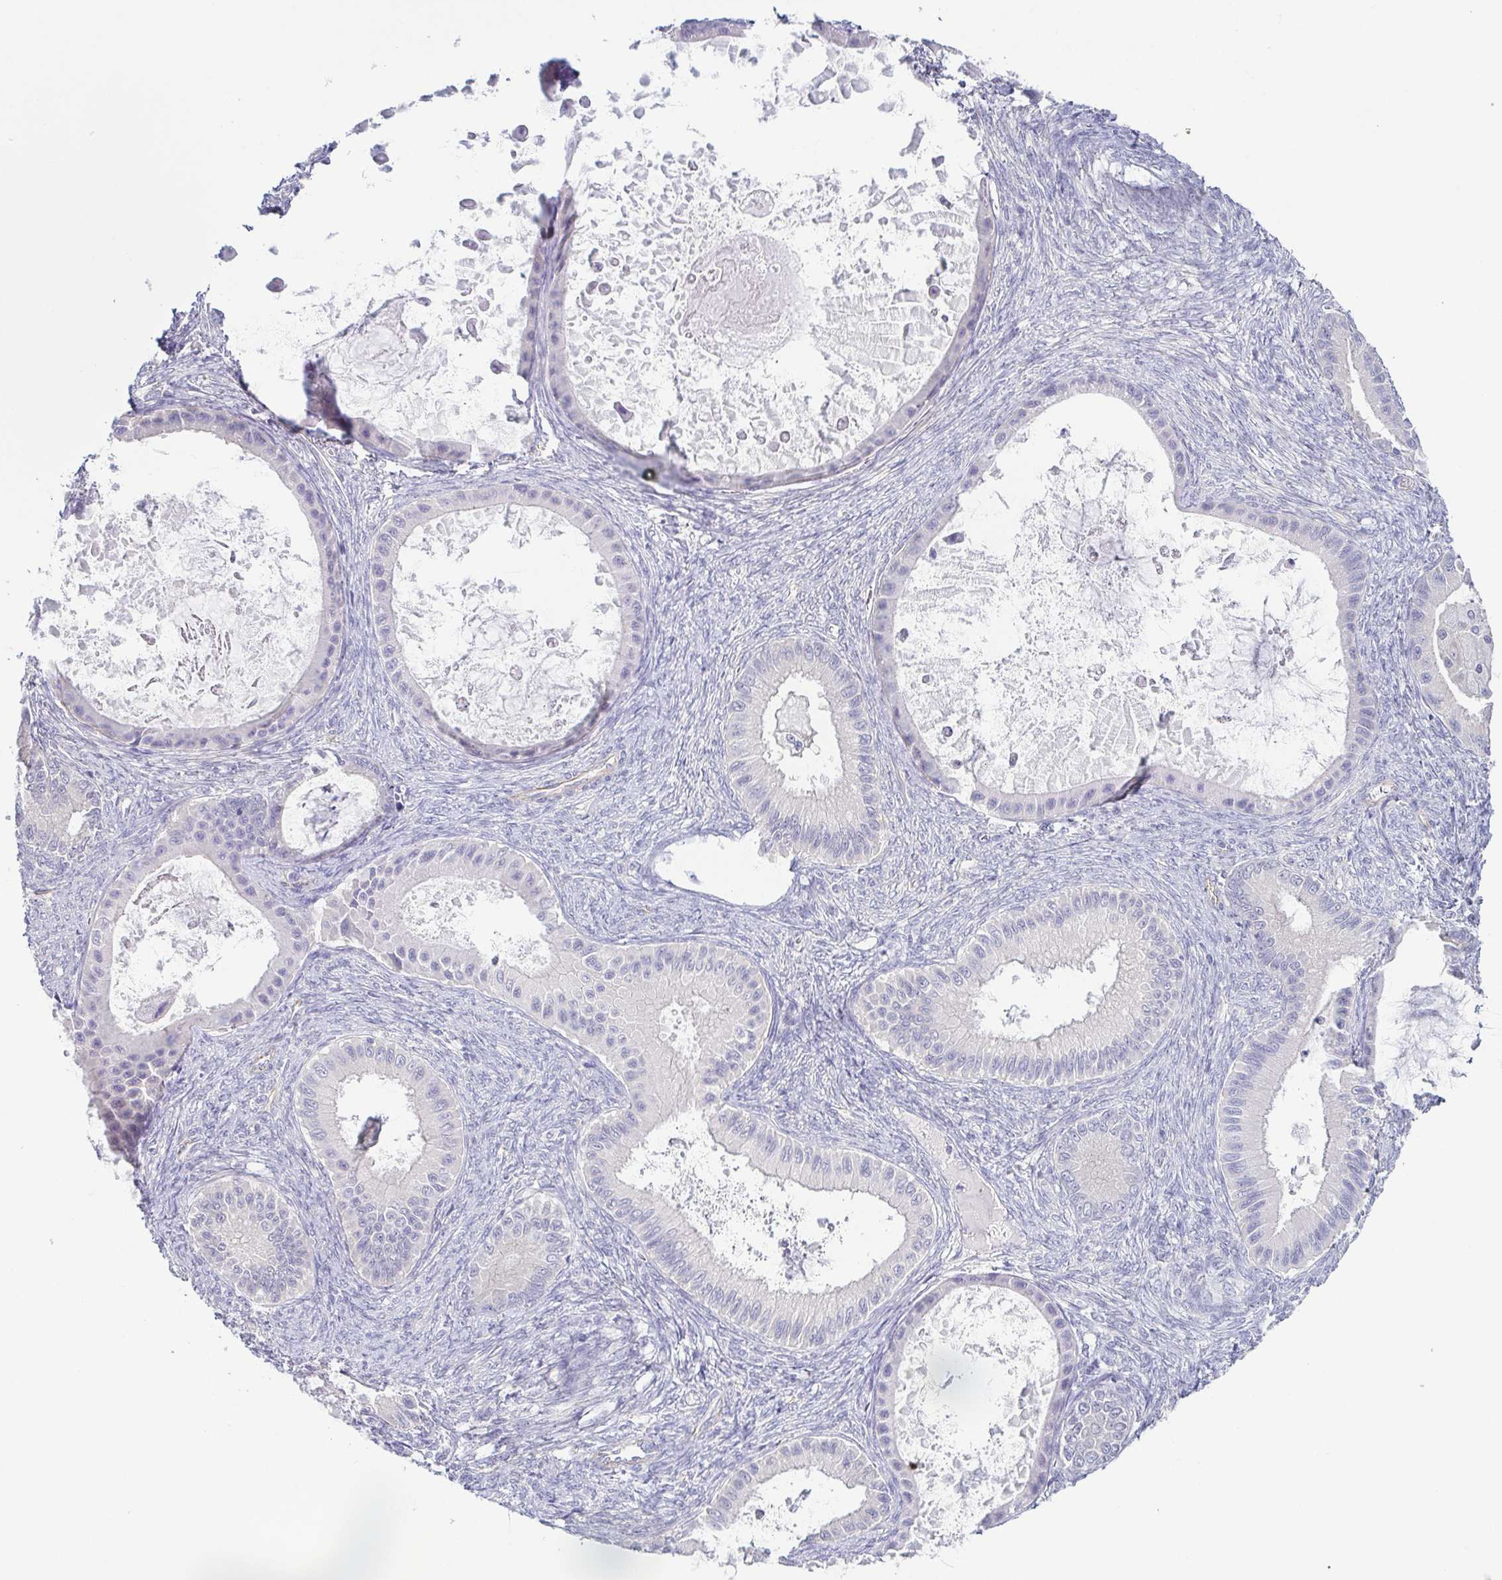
{"staining": {"intensity": "negative", "quantity": "none", "location": "none"}, "tissue": "ovarian cancer", "cell_type": "Tumor cells", "image_type": "cancer", "snomed": [{"axis": "morphology", "description": "Cystadenocarcinoma, mucinous, NOS"}, {"axis": "topography", "description": "Ovary"}], "caption": "A high-resolution histopathology image shows IHC staining of ovarian mucinous cystadenocarcinoma, which displays no significant expression in tumor cells. The staining was performed using DAB to visualize the protein expression in brown, while the nuclei were stained in blue with hematoxylin (Magnification: 20x).", "gene": "COL17A1", "patient": {"sex": "female", "age": 64}}